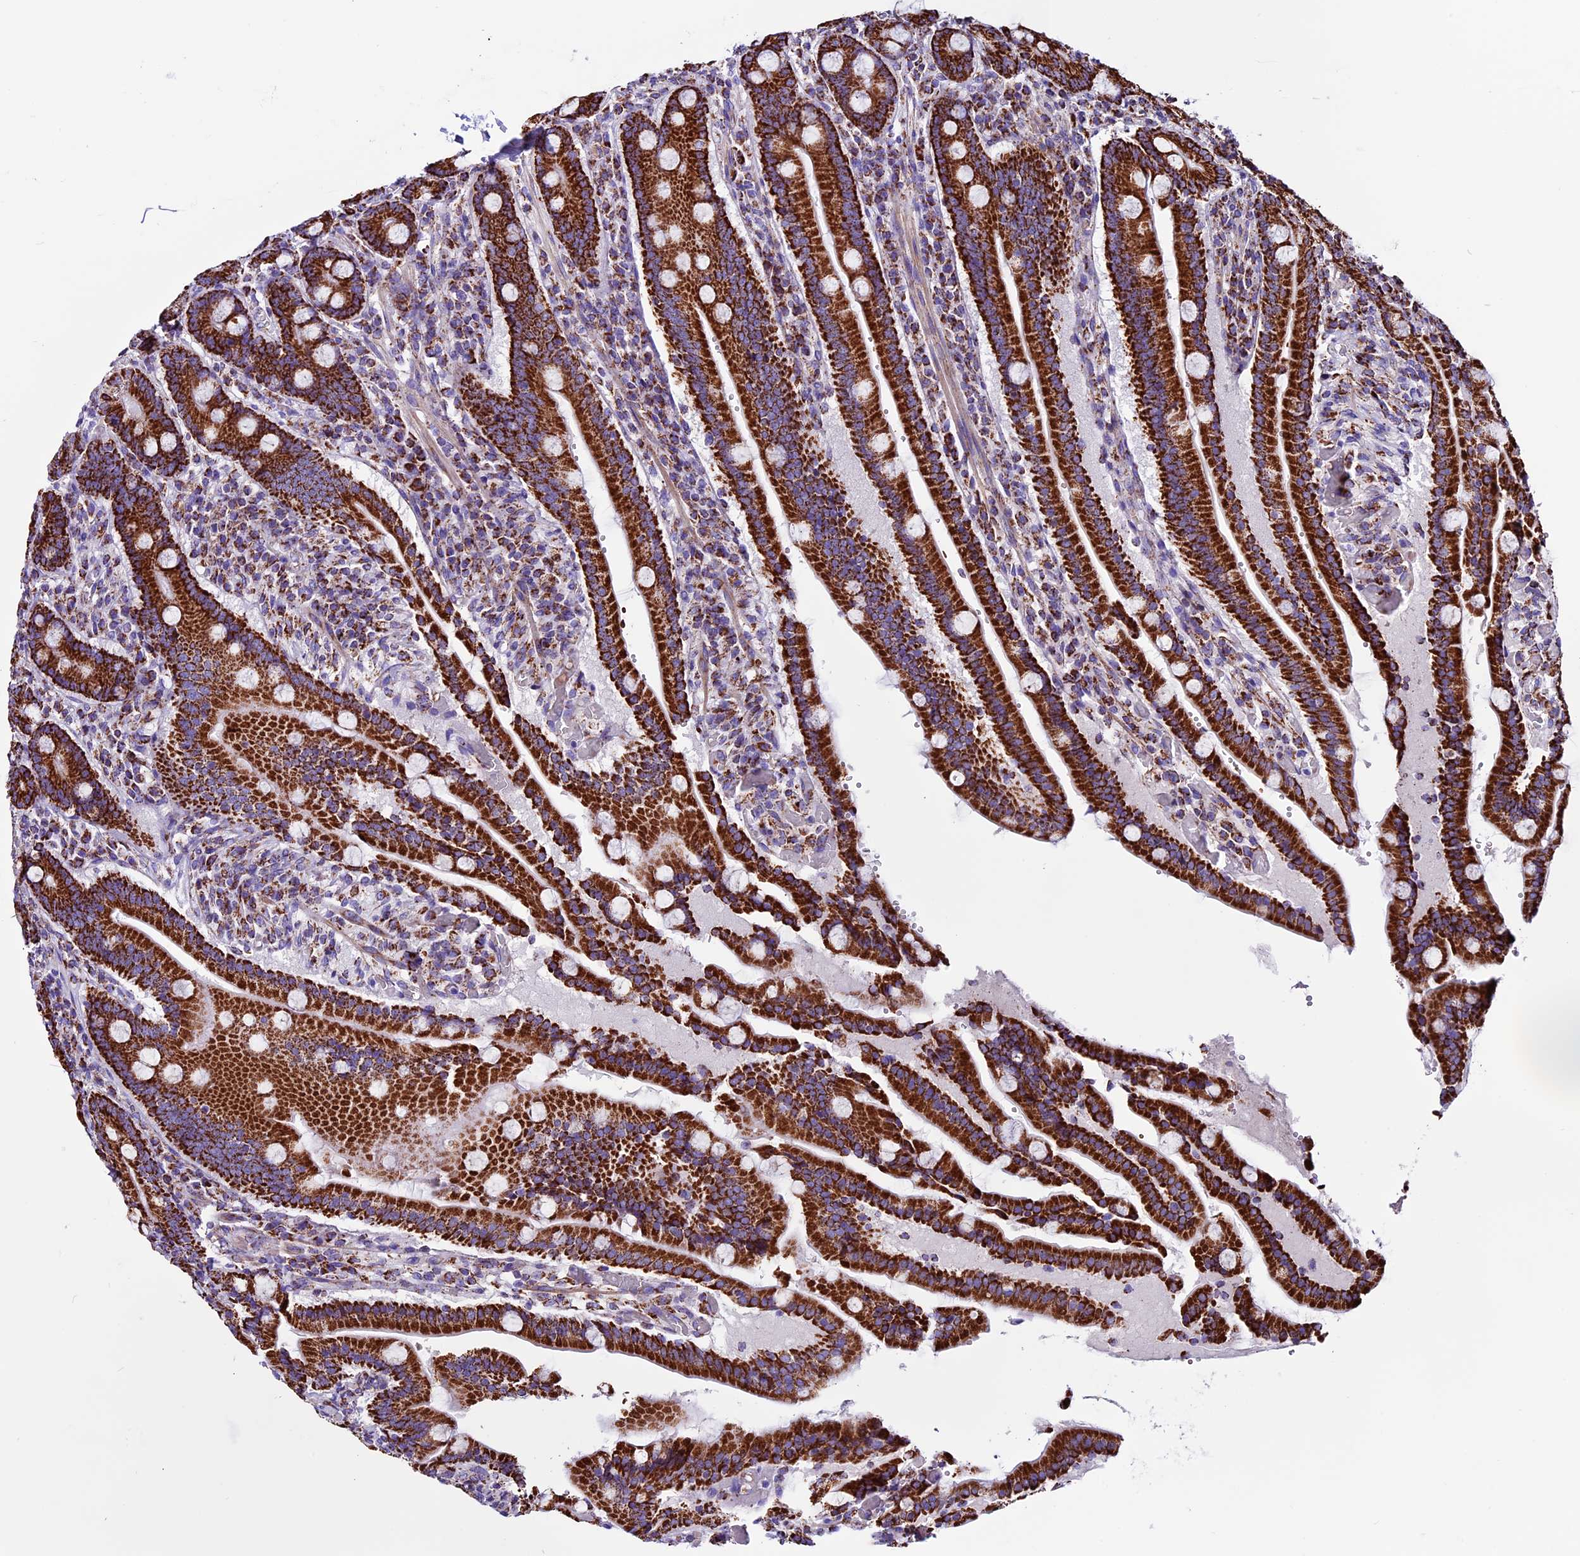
{"staining": {"intensity": "strong", "quantity": ">75%", "location": "cytoplasmic/membranous"}, "tissue": "duodenum", "cell_type": "Glandular cells", "image_type": "normal", "snomed": [{"axis": "morphology", "description": "Normal tissue, NOS"}, {"axis": "topography", "description": "Duodenum"}], "caption": "Duodenum stained with DAB (3,3'-diaminobenzidine) IHC reveals high levels of strong cytoplasmic/membranous positivity in approximately >75% of glandular cells. (Brightfield microscopy of DAB IHC at high magnification).", "gene": "CX3CL1", "patient": {"sex": "female", "age": 62}}